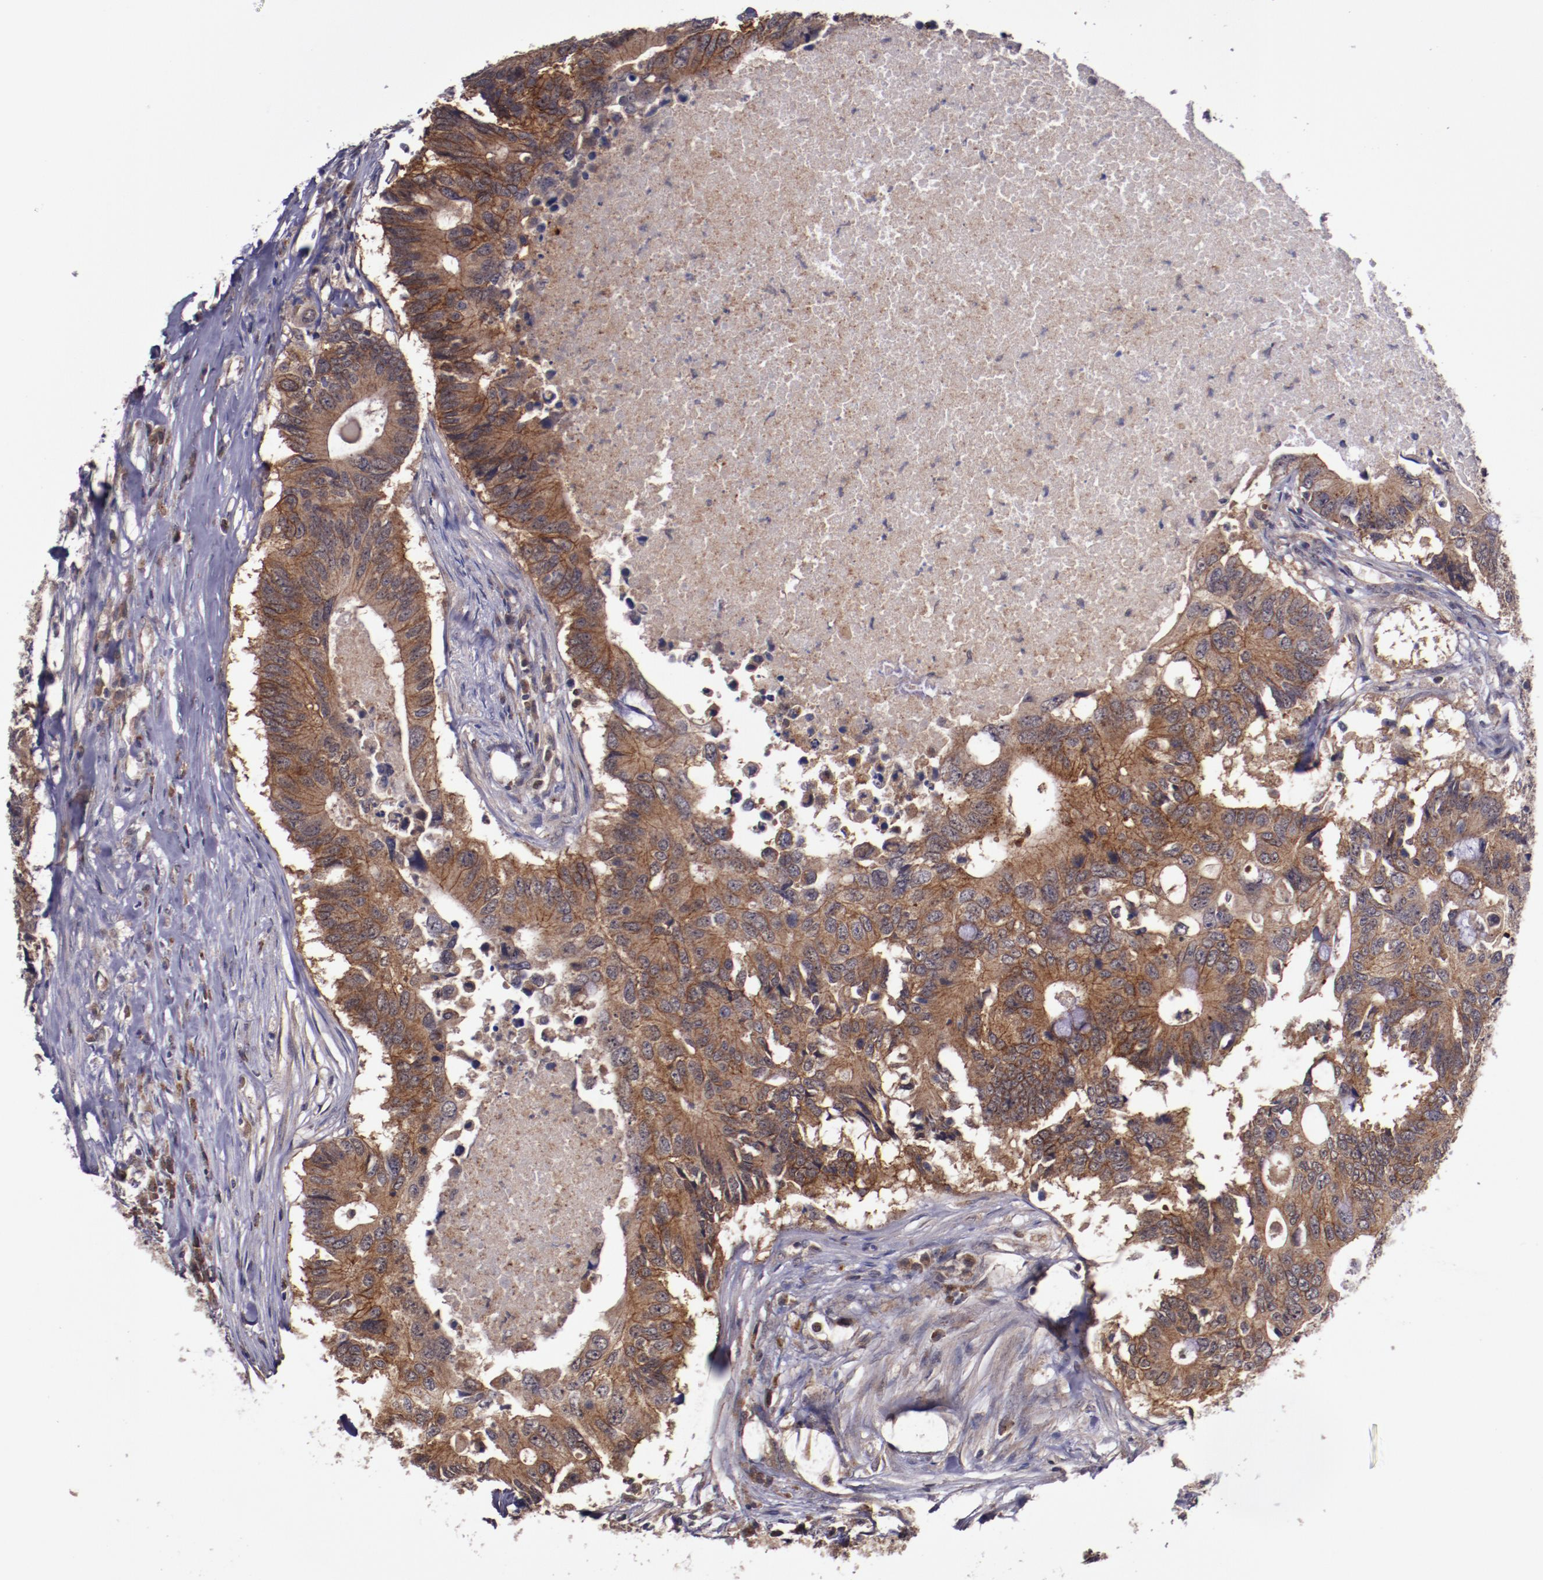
{"staining": {"intensity": "moderate", "quantity": ">75%", "location": "cytoplasmic/membranous"}, "tissue": "colorectal cancer", "cell_type": "Tumor cells", "image_type": "cancer", "snomed": [{"axis": "morphology", "description": "Adenocarcinoma, NOS"}, {"axis": "topography", "description": "Colon"}], "caption": "The immunohistochemical stain highlights moderate cytoplasmic/membranous staining in tumor cells of colorectal cancer tissue.", "gene": "FTSJ1", "patient": {"sex": "male", "age": 71}}